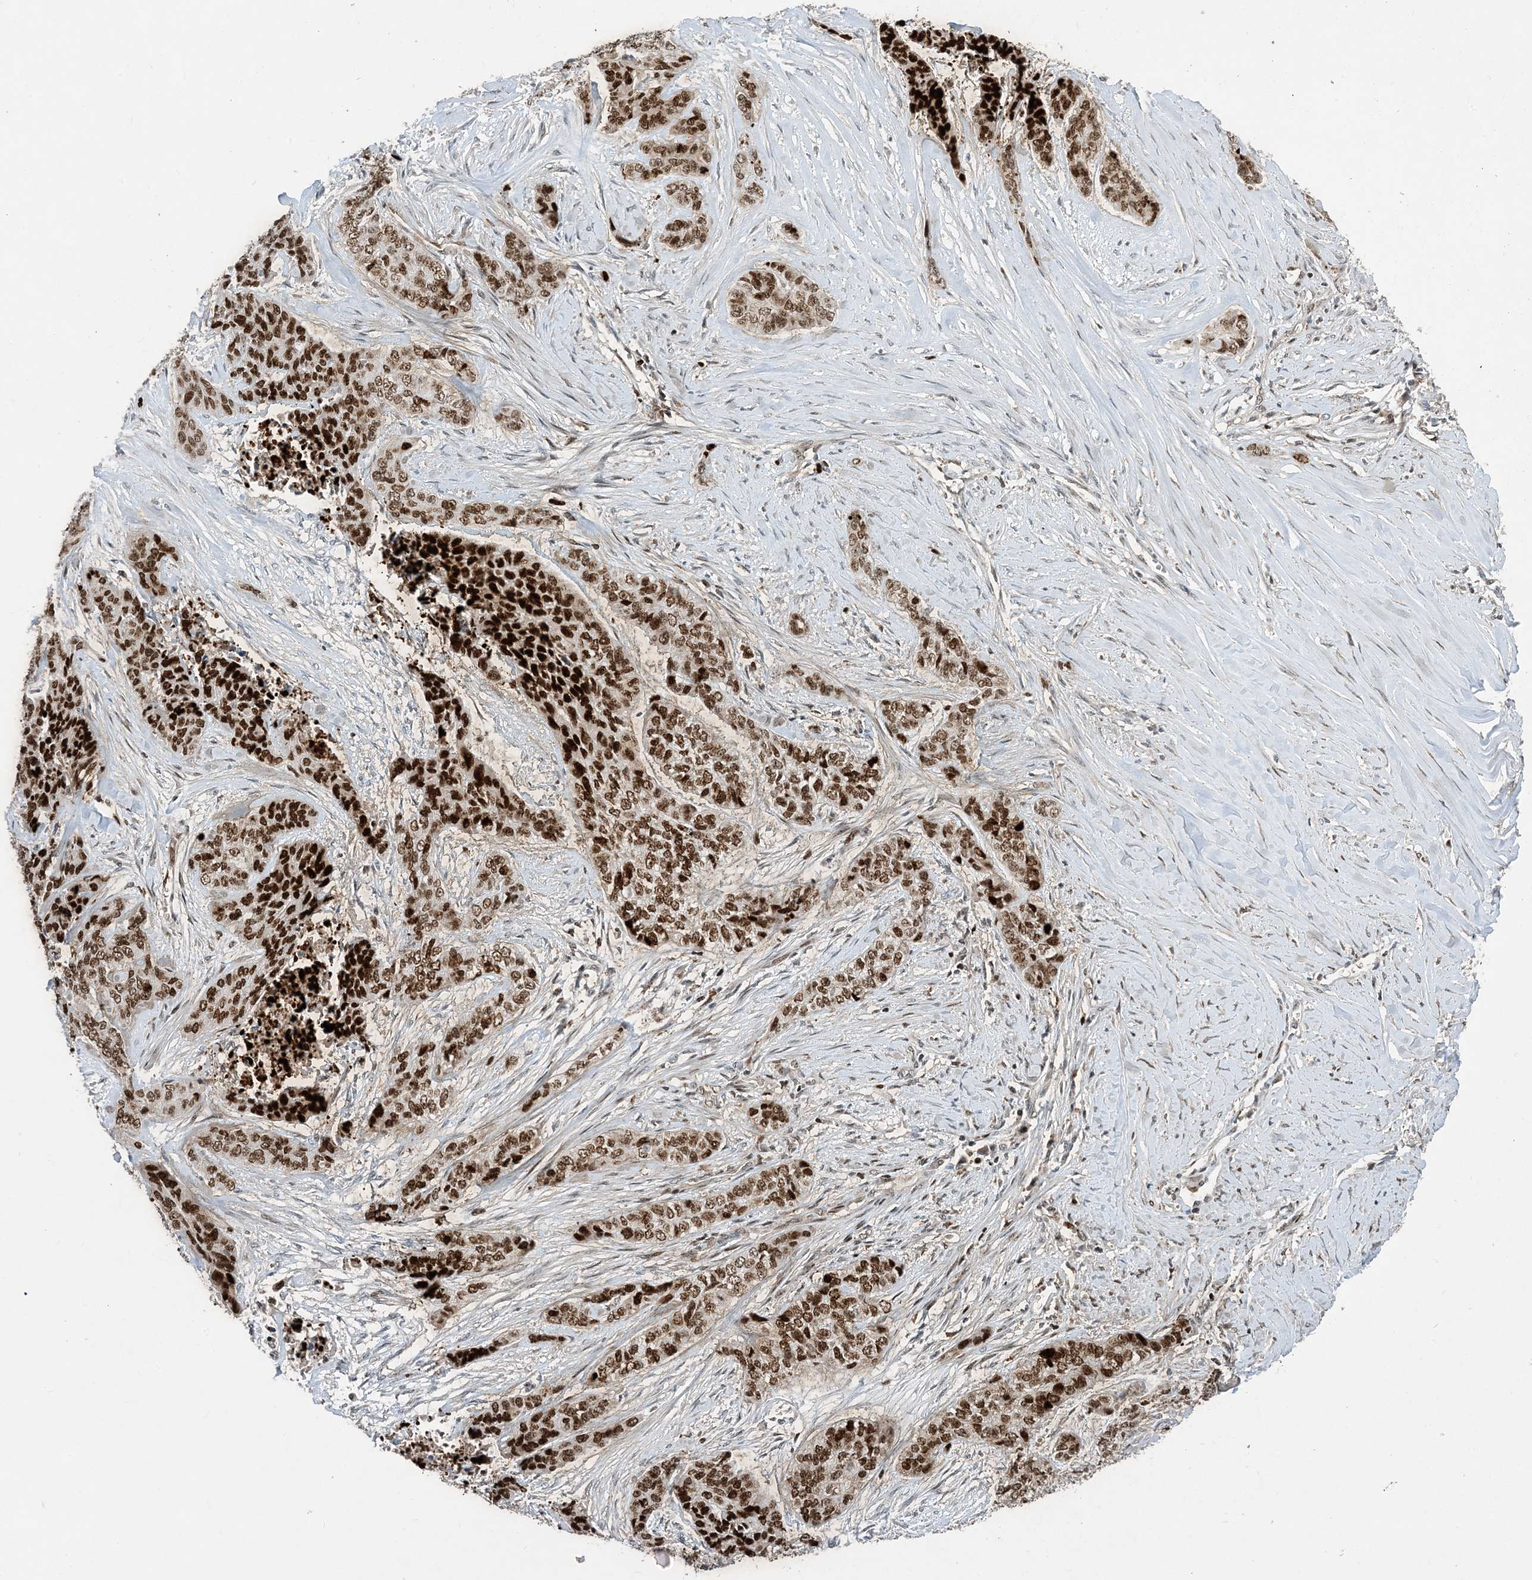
{"staining": {"intensity": "strong", "quantity": ">75%", "location": "nuclear"}, "tissue": "skin cancer", "cell_type": "Tumor cells", "image_type": "cancer", "snomed": [{"axis": "morphology", "description": "Basal cell carcinoma"}, {"axis": "topography", "description": "Skin"}], "caption": "Skin cancer tissue demonstrates strong nuclear staining in approximately >75% of tumor cells, visualized by immunohistochemistry.", "gene": "SLC25A53", "patient": {"sex": "female", "age": 64}}